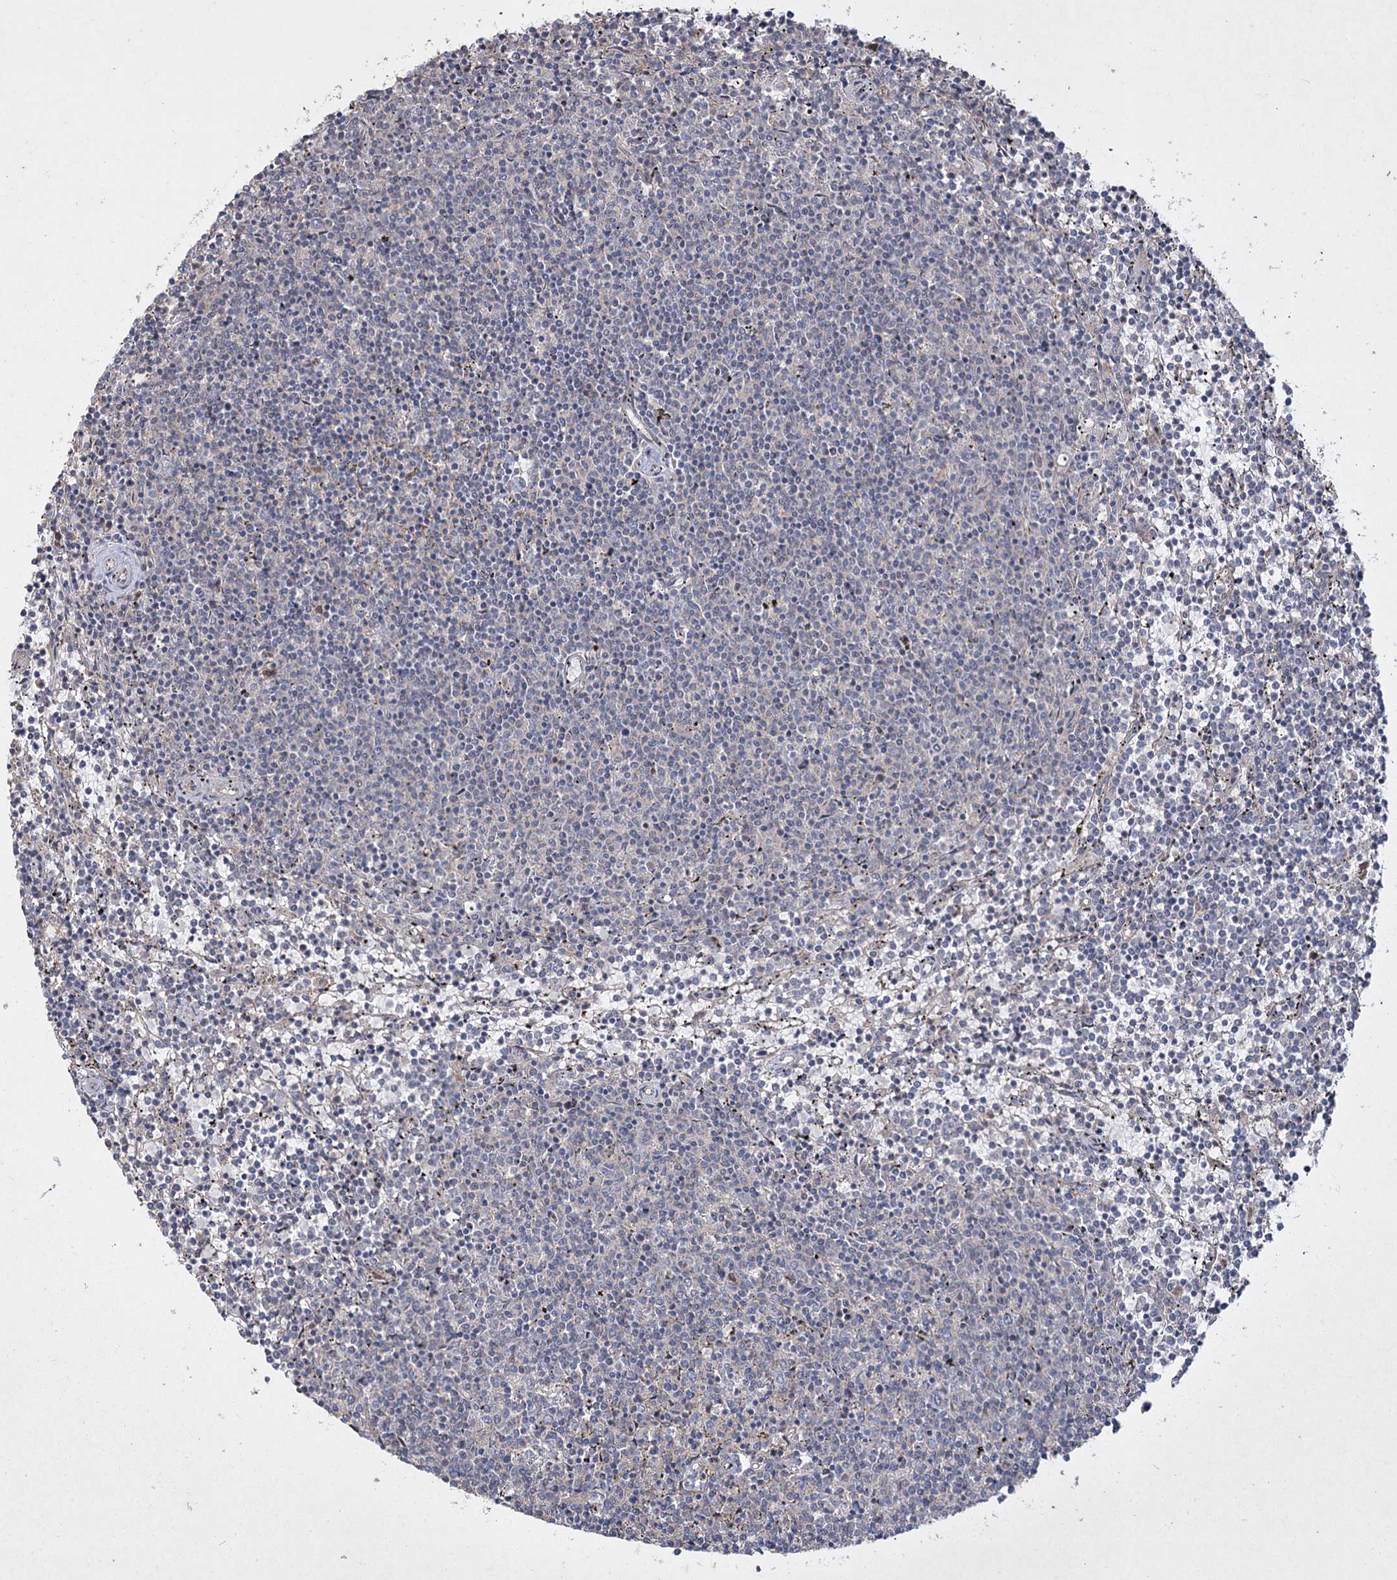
{"staining": {"intensity": "negative", "quantity": "none", "location": "none"}, "tissue": "lymphoma", "cell_type": "Tumor cells", "image_type": "cancer", "snomed": [{"axis": "morphology", "description": "Malignant lymphoma, non-Hodgkin's type, Low grade"}, {"axis": "topography", "description": "Spleen"}], "caption": "DAB immunohistochemical staining of low-grade malignant lymphoma, non-Hodgkin's type demonstrates no significant expression in tumor cells.", "gene": "SH3TC1", "patient": {"sex": "female", "age": 50}}